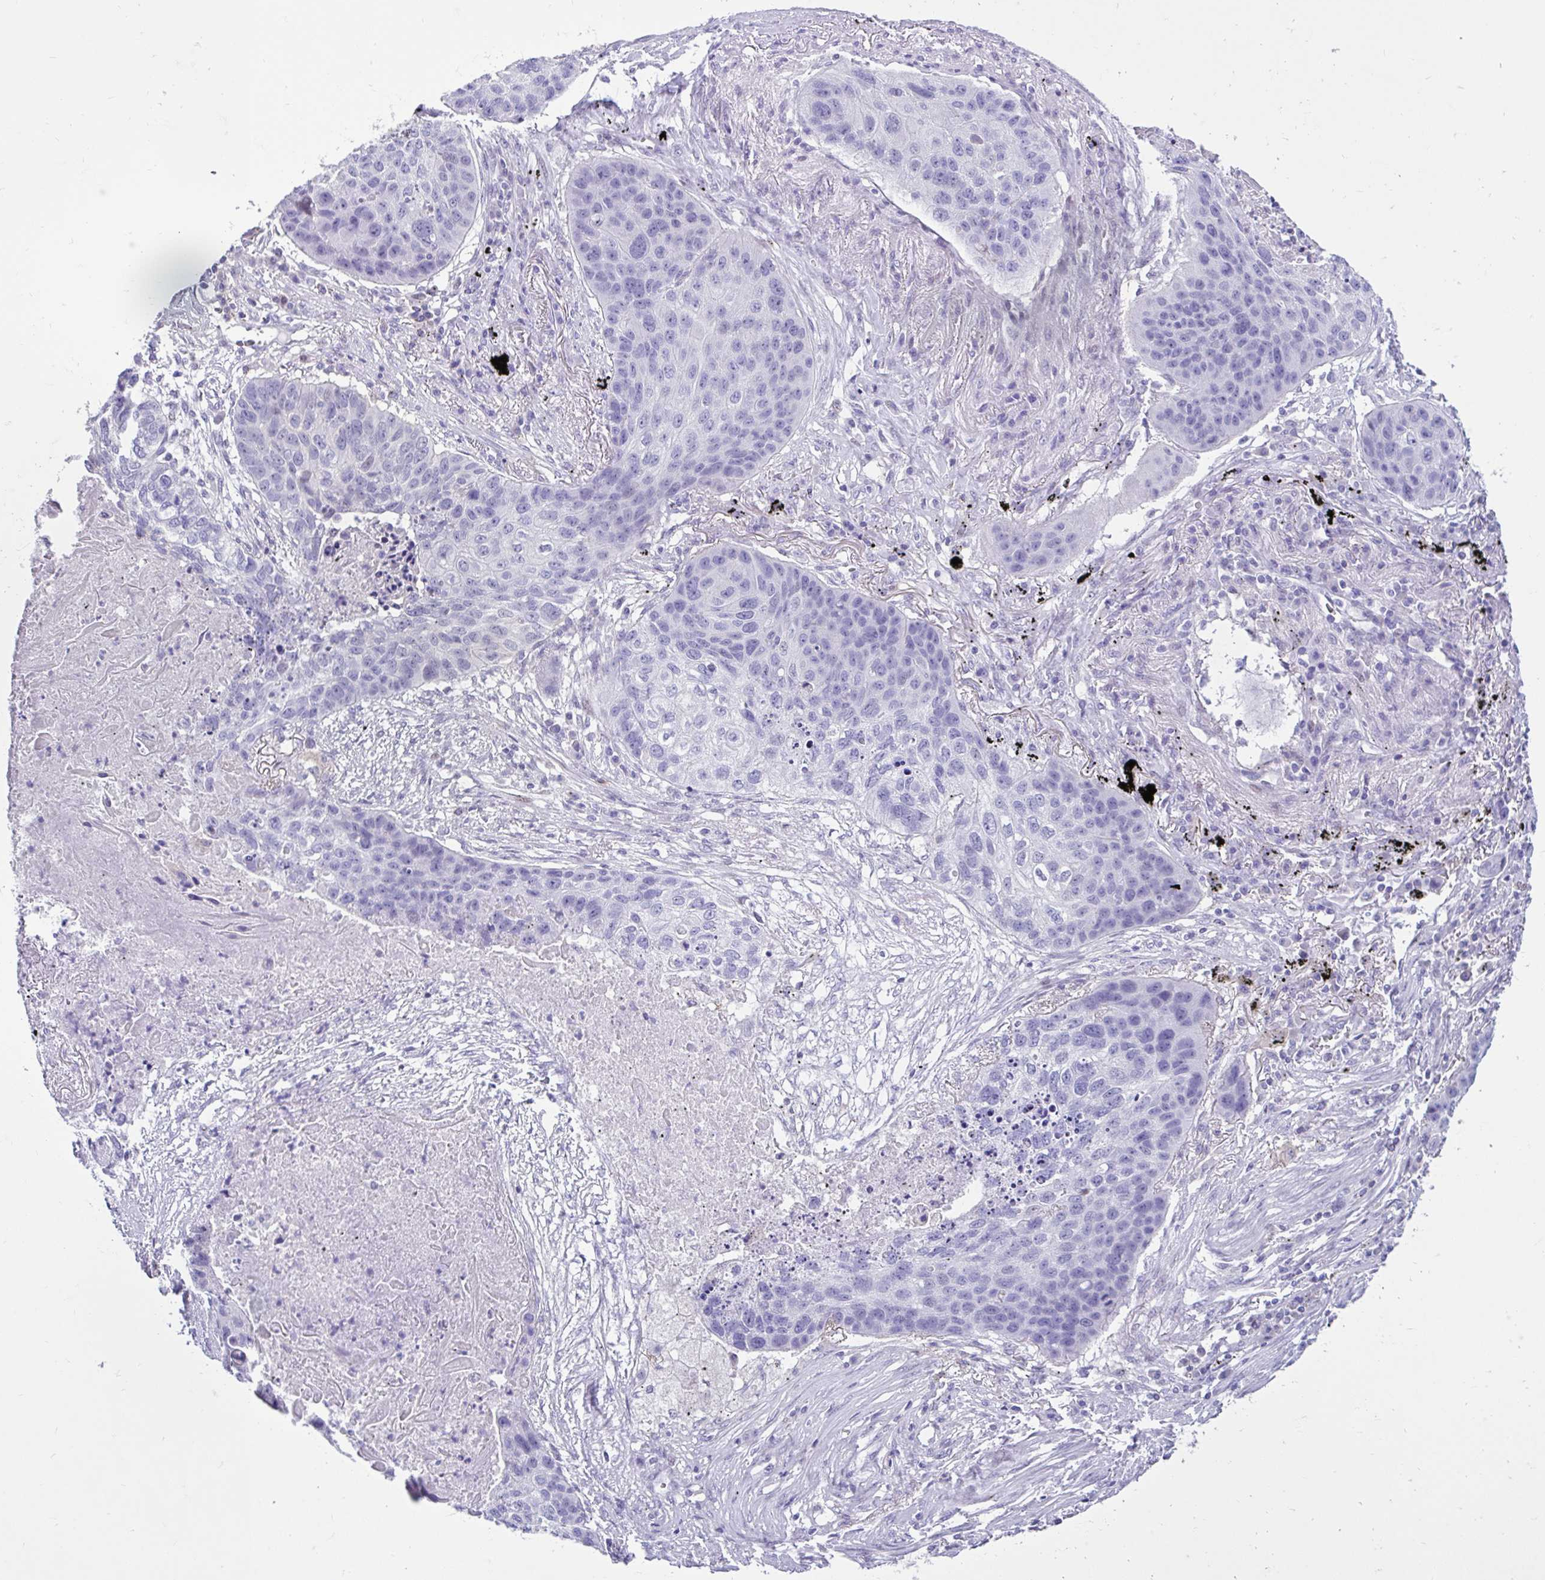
{"staining": {"intensity": "negative", "quantity": "none", "location": "none"}, "tissue": "lung cancer", "cell_type": "Tumor cells", "image_type": "cancer", "snomed": [{"axis": "morphology", "description": "Squamous cell carcinoma, NOS"}, {"axis": "topography", "description": "Lung"}], "caption": "Immunohistochemistry (IHC) of human squamous cell carcinoma (lung) demonstrates no staining in tumor cells.", "gene": "NHLH2", "patient": {"sex": "female", "age": 63}}